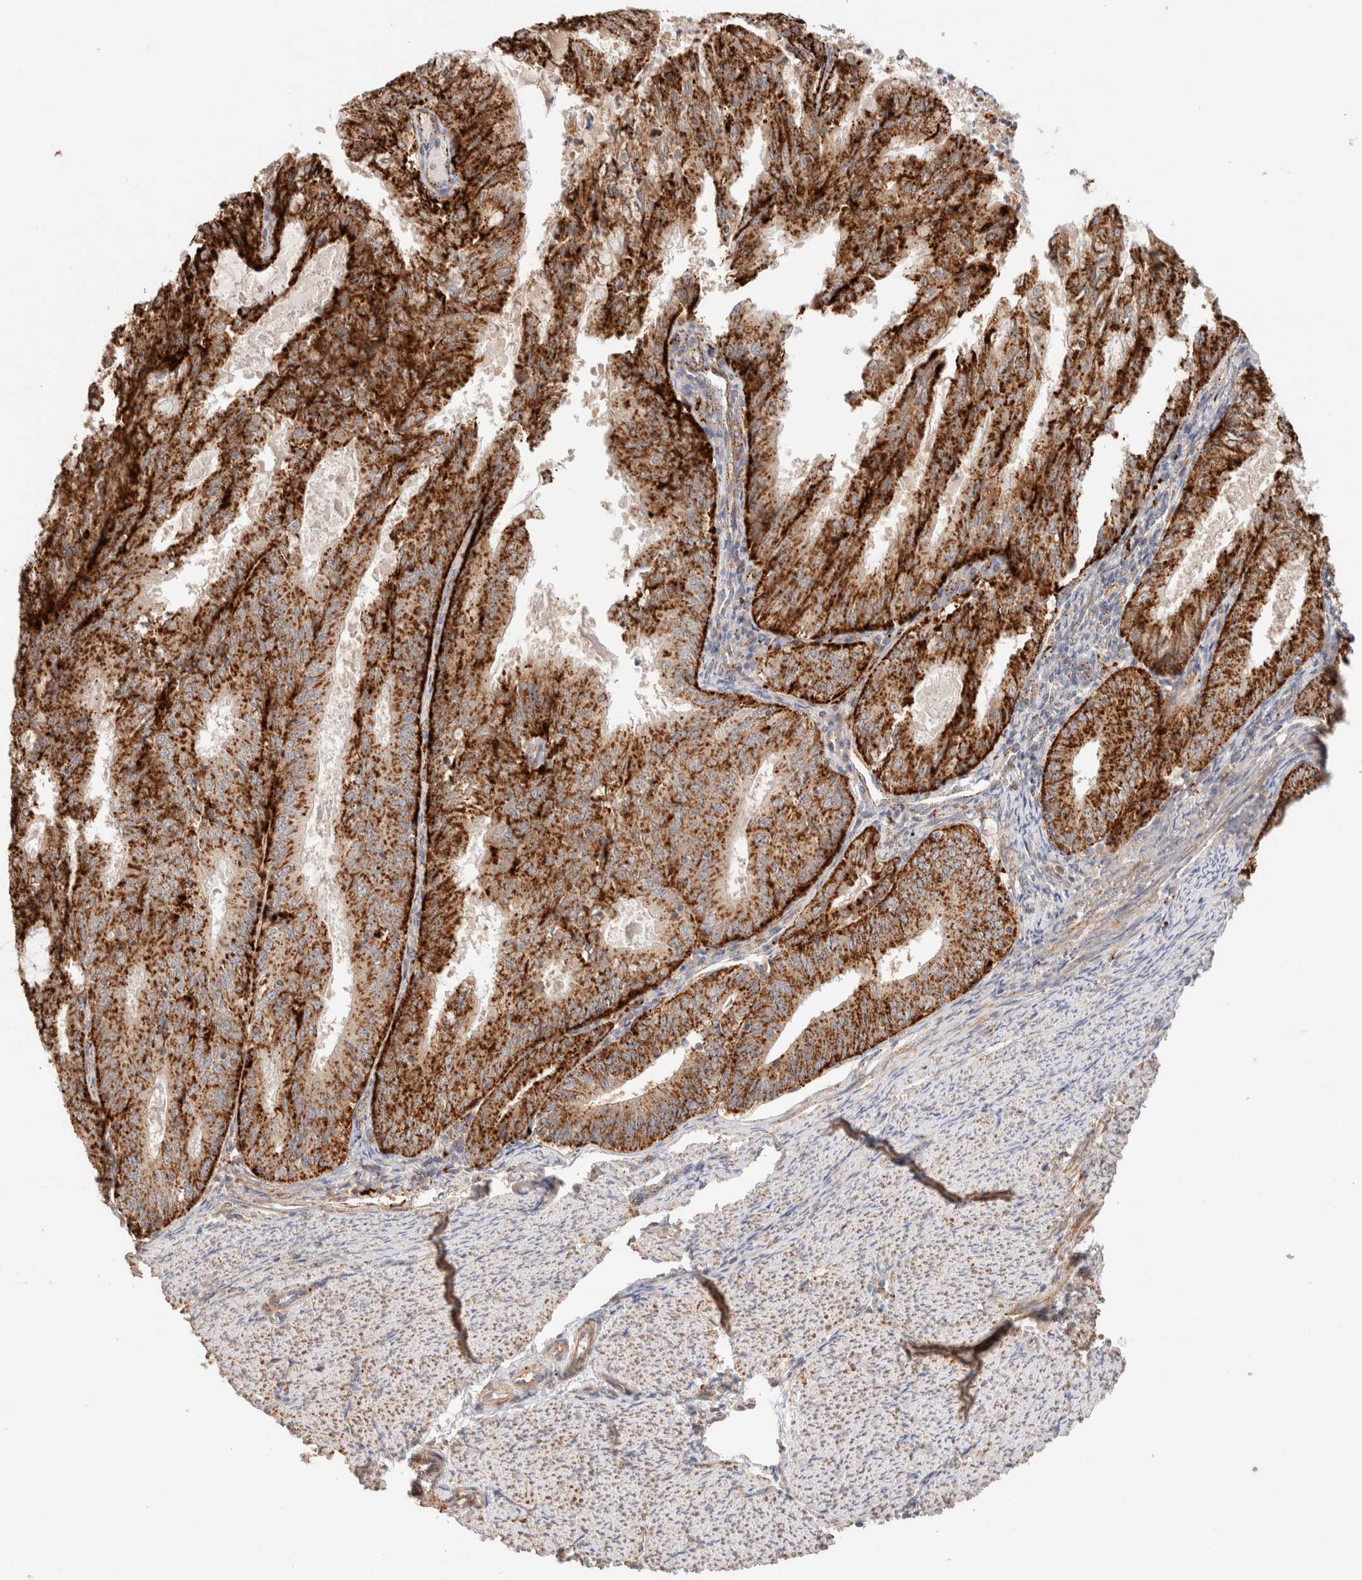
{"staining": {"intensity": "strong", "quantity": ">75%", "location": "cytoplasmic/membranous"}, "tissue": "endometrial cancer", "cell_type": "Tumor cells", "image_type": "cancer", "snomed": [{"axis": "morphology", "description": "Adenocarcinoma, NOS"}, {"axis": "topography", "description": "Endometrium"}], "caption": "IHC (DAB (3,3'-diaminobenzidine)) staining of human endometrial adenocarcinoma displays strong cytoplasmic/membranous protein expression in approximately >75% of tumor cells.", "gene": "RABEPK", "patient": {"sex": "female", "age": 57}}